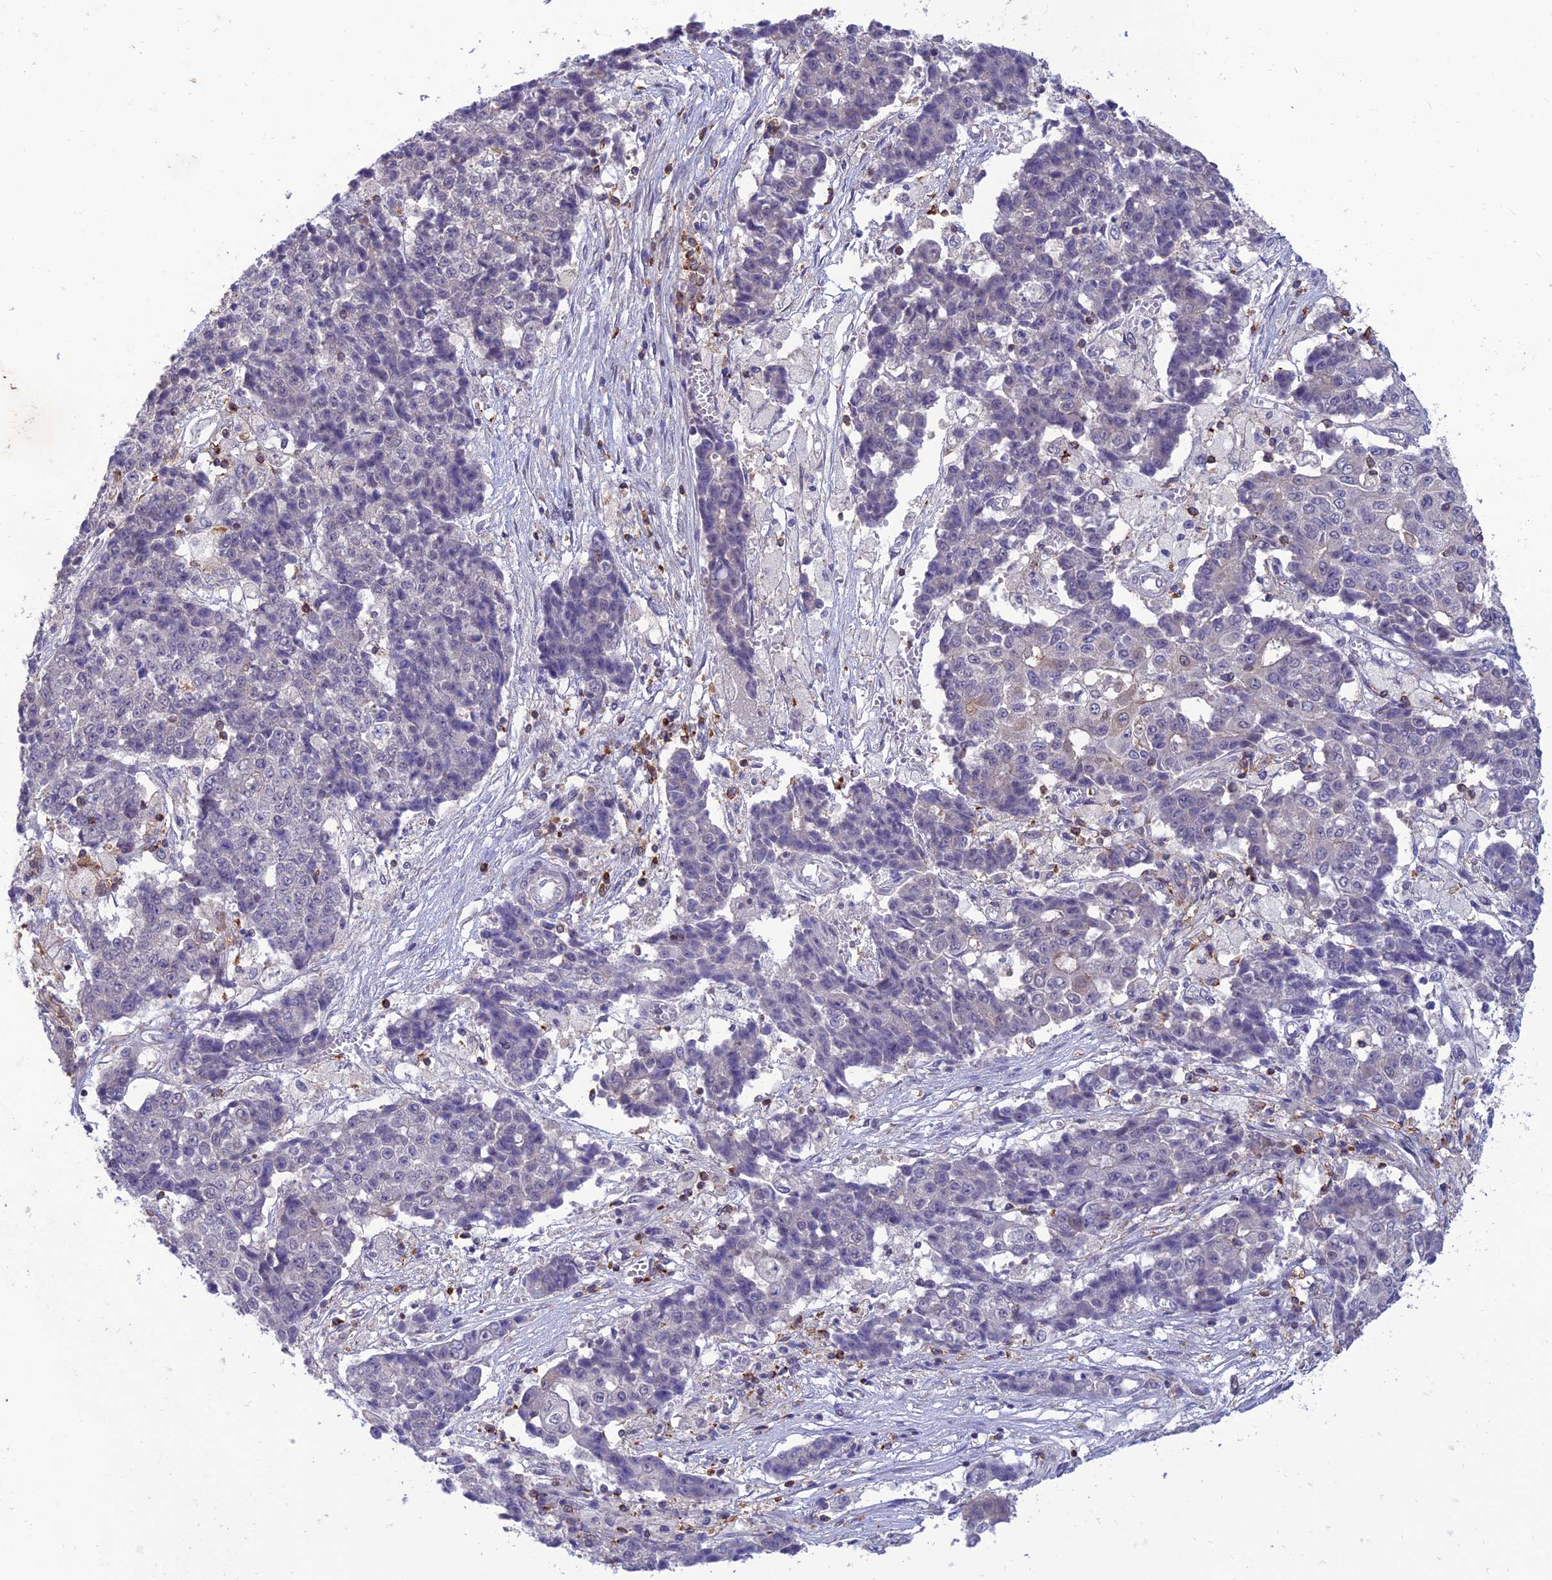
{"staining": {"intensity": "negative", "quantity": "none", "location": "none"}, "tissue": "ovarian cancer", "cell_type": "Tumor cells", "image_type": "cancer", "snomed": [{"axis": "morphology", "description": "Carcinoma, endometroid"}, {"axis": "topography", "description": "Appendix"}, {"axis": "topography", "description": "Ovary"}], "caption": "Tumor cells show no significant expression in endometroid carcinoma (ovarian).", "gene": "FAM76A", "patient": {"sex": "female", "age": 42}}